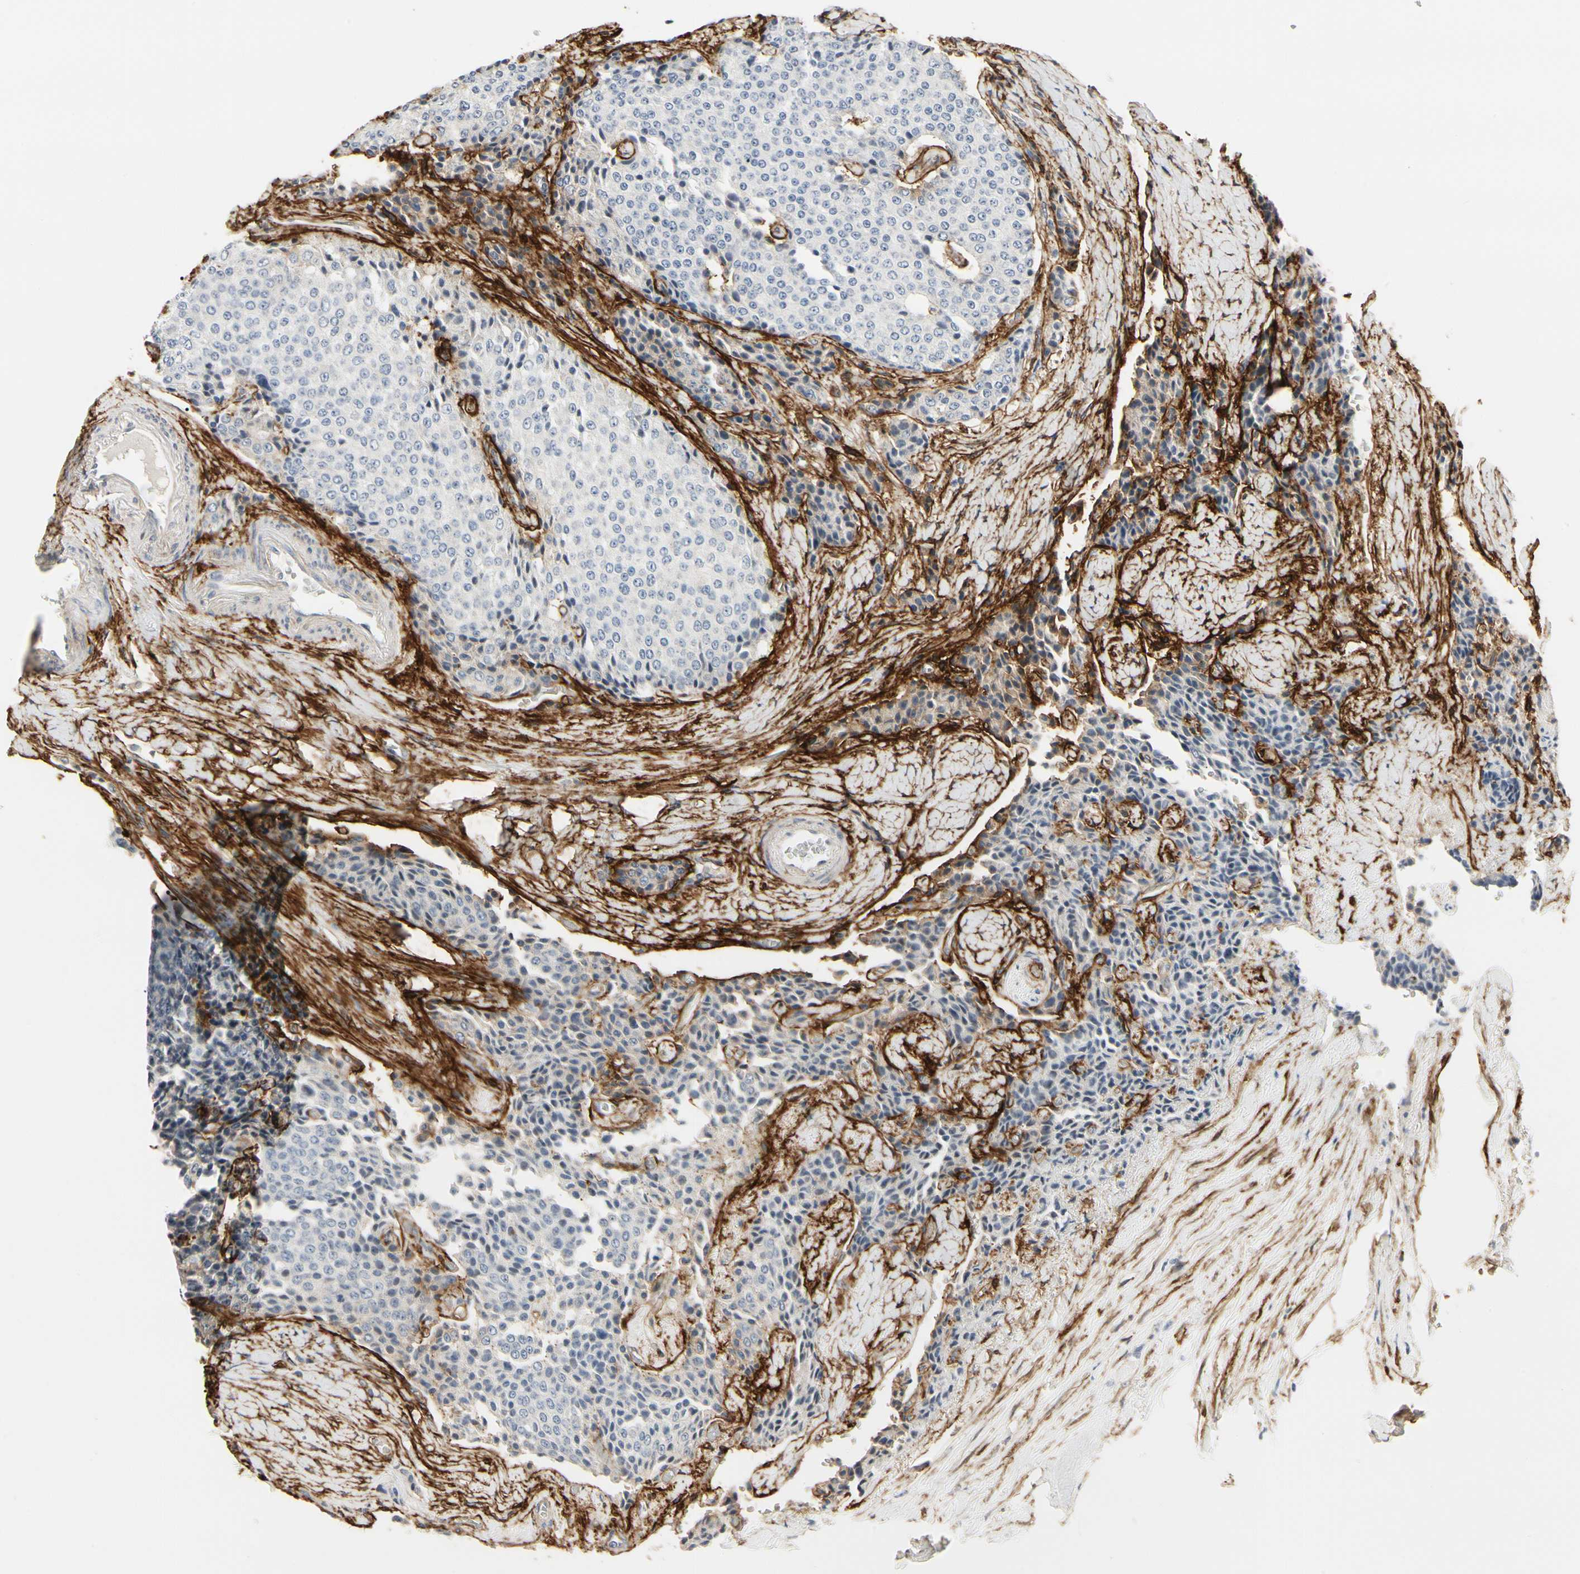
{"staining": {"intensity": "negative", "quantity": "none", "location": "none"}, "tissue": "carcinoid", "cell_type": "Tumor cells", "image_type": "cancer", "snomed": [{"axis": "morphology", "description": "Carcinoid, malignant, NOS"}, {"axis": "topography", "description": "Colon"}], "caption": "Tumor cells show no significant staining in carcinoid.", "gene": "GGT5", "patient": {"sex": "female", "age": 61}}